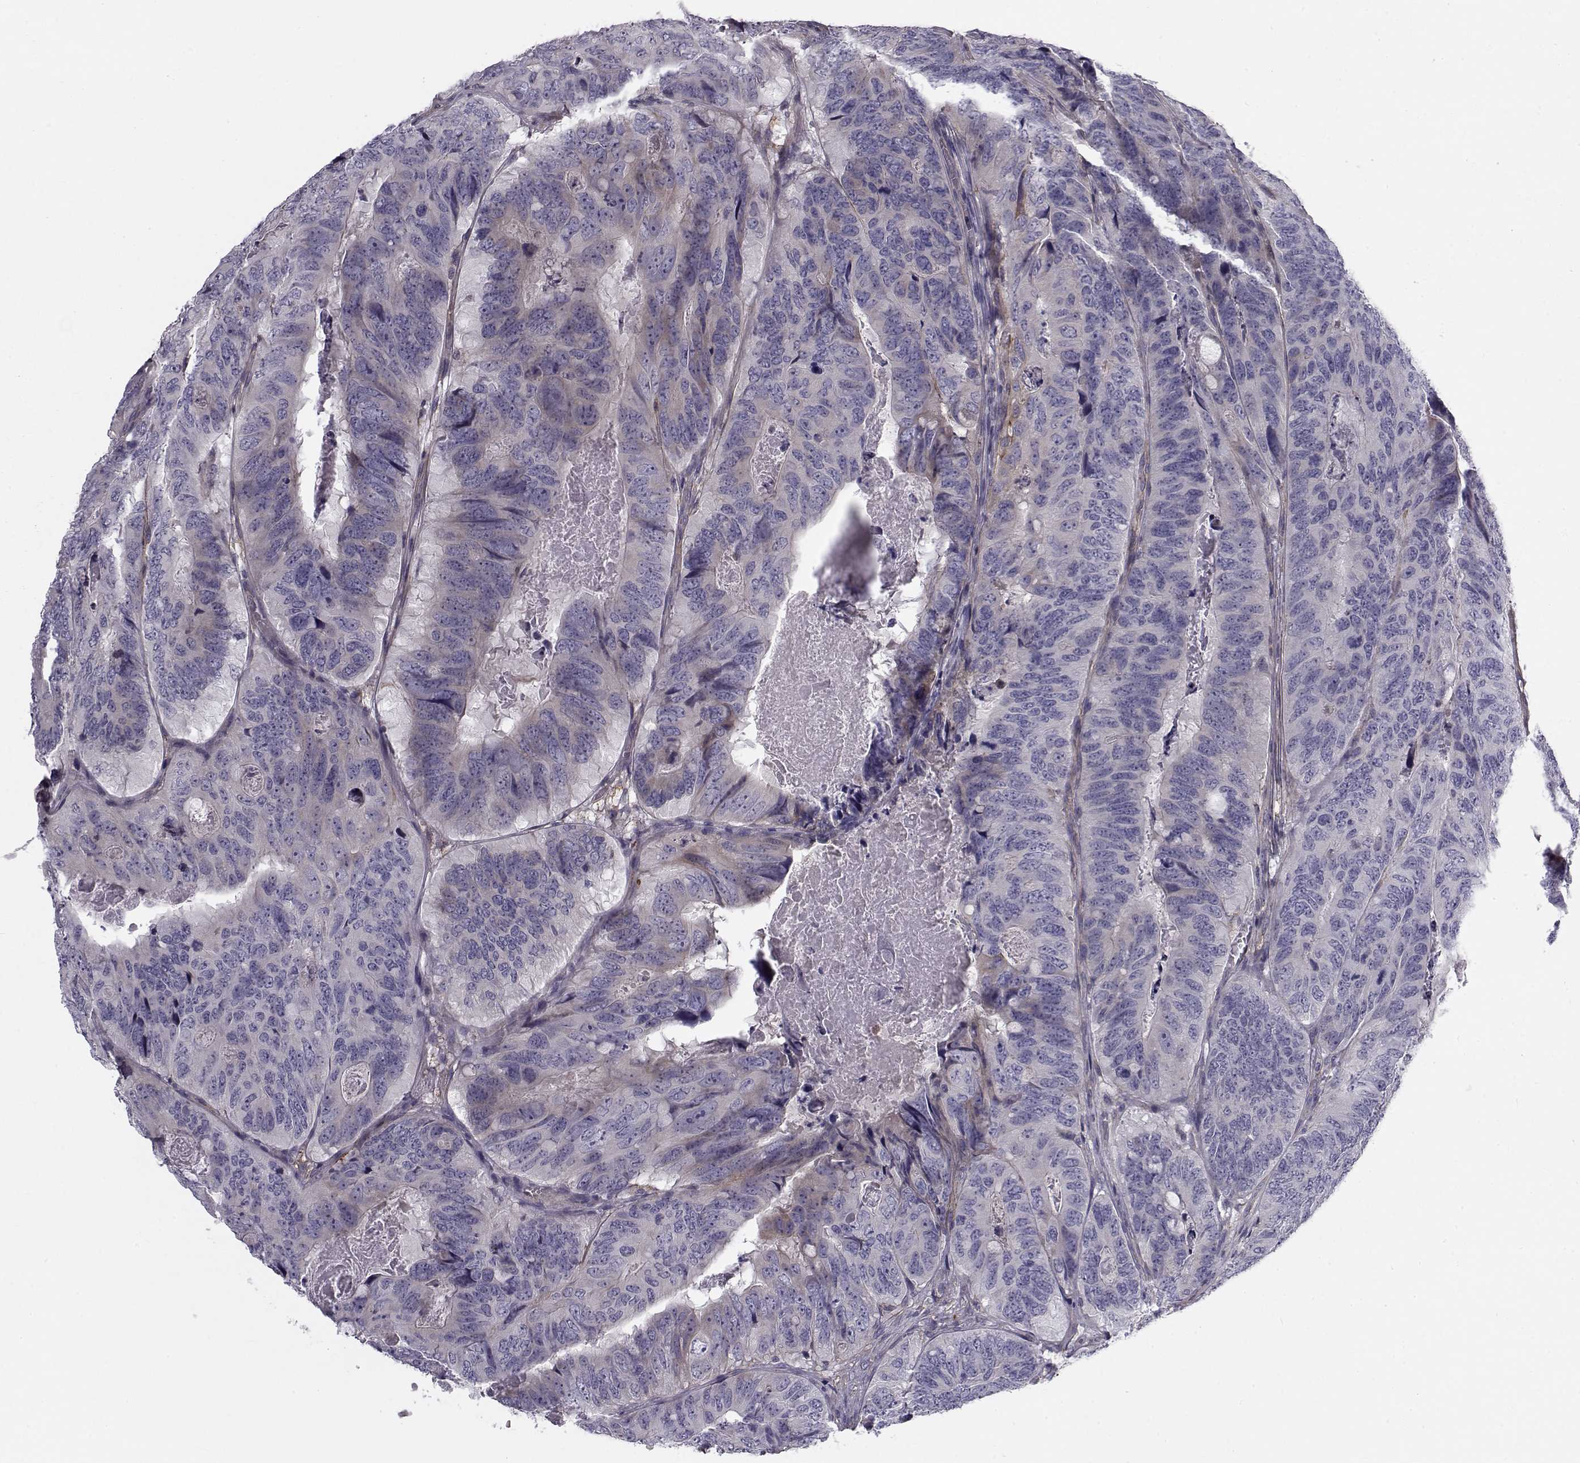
{"staining": {"intensity": "negative", "quantity": "none", "location": "none"}, "tissue": "colorectal cancer", "cell_type": "Tumor cells", "image_type": "cancer", "snomed": [{"axis": "morphology", "description": "Adenocarcinoma, NOS"}, {"axis": "topography", "description": "Colon"}], "caption": "A histopathology image of adenocarcinoma (colorectal) stained for a protein demonstrates no brown staining in tumor cells. (DAB (3,3'-diaminobenzidine) immunohistochemistry, high magnification).", "gene": "LRRC27", "patient": {"sex": "male", "age": 79}}